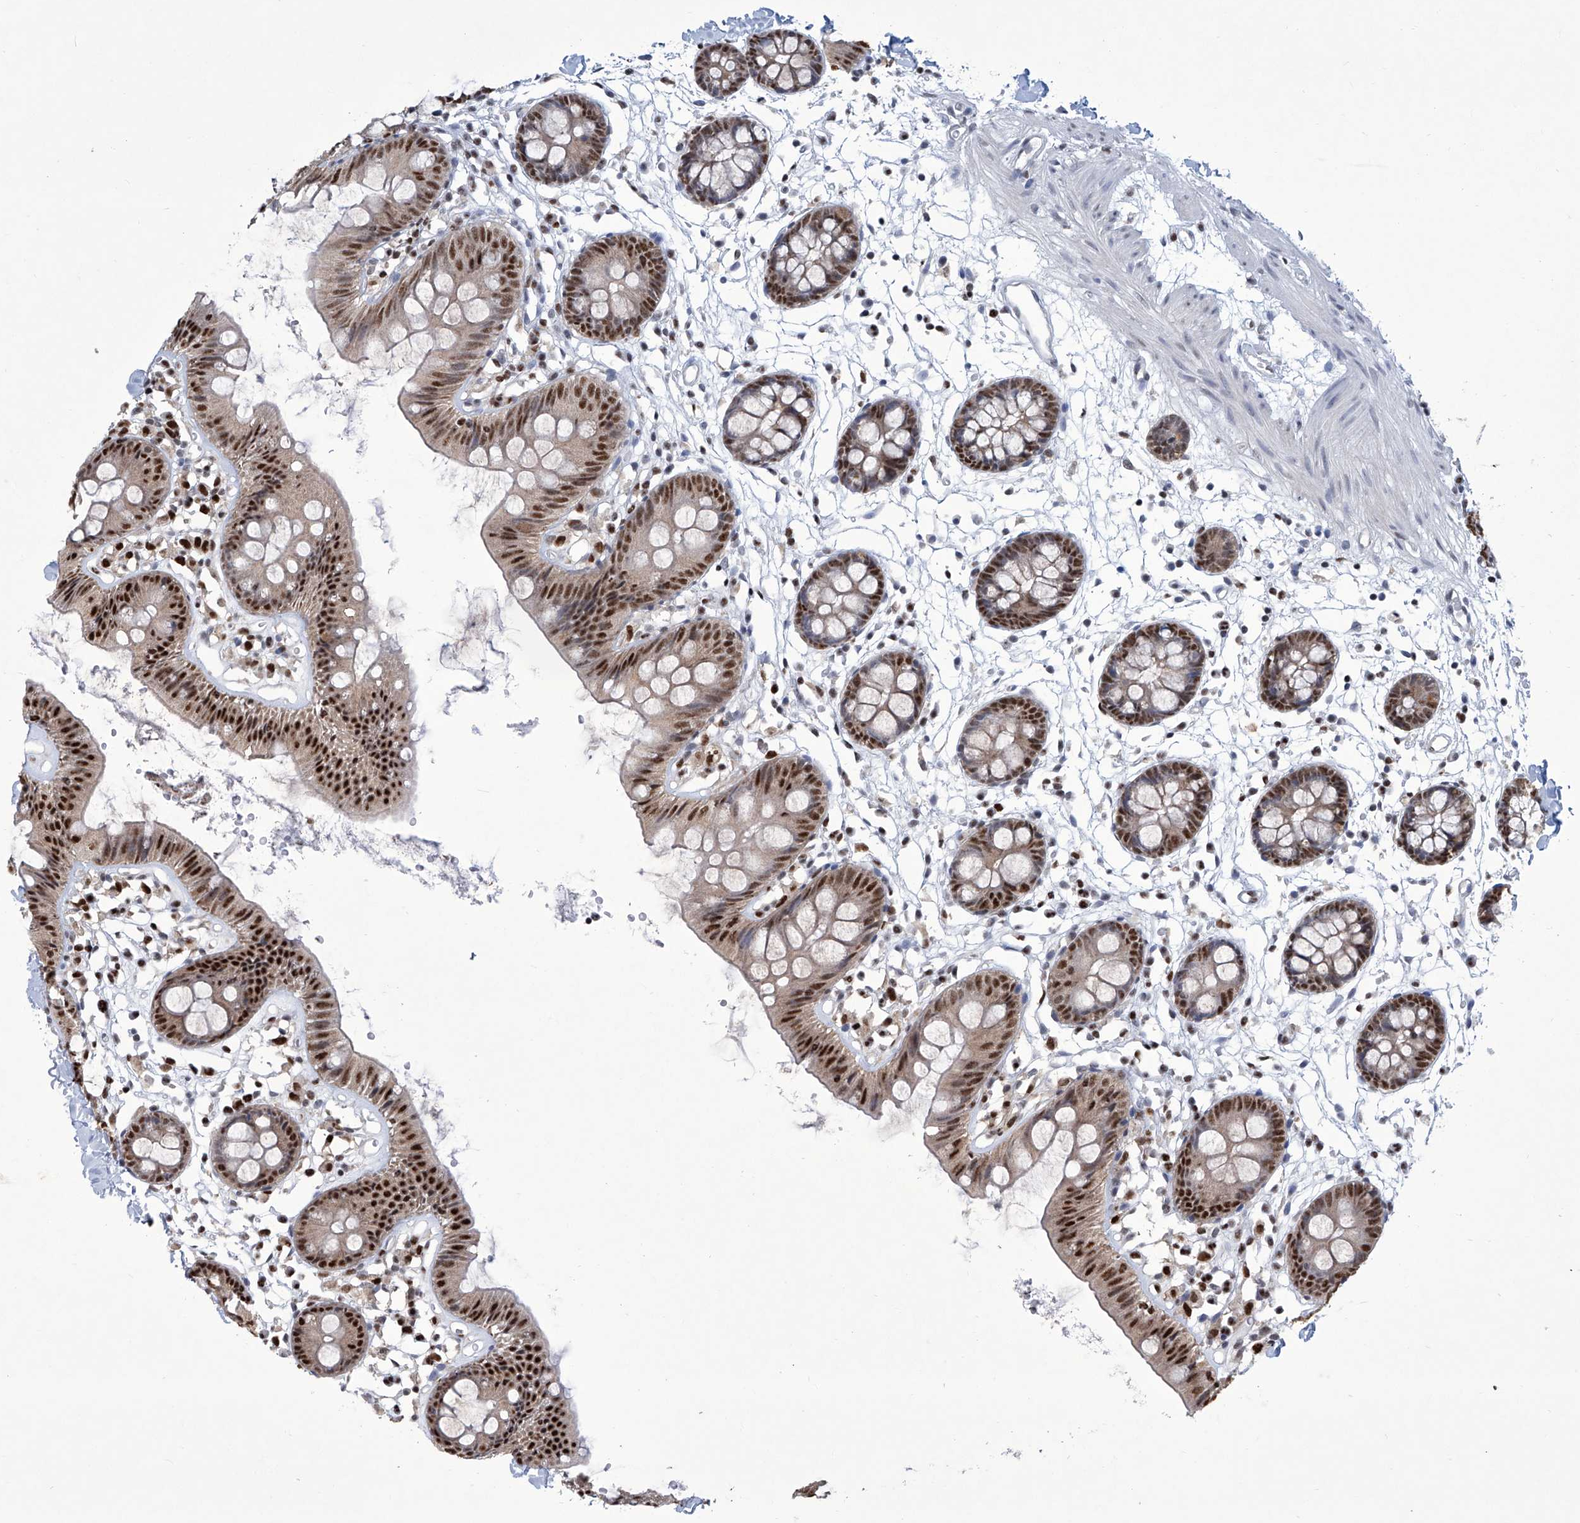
{"staining": {"intensity": "weak", "quantity": ">75%", "location": "nuclear"}, "tissue": "colon", "cell_type": "Endothelial cells", "image_type": "normal", "snomed": [{"axis": "morphology", "description": "Normal tissue, NOS"}, {"axis": "topography", "description": "Colon"}], "caption": "DAB immunohistochemical staining of benign colon reveals weak nuclear protein positivity in approximately >75% of endothelial cells. (Stains: DAB (3,3'-diaminobenzidine) in brown, nuclei in blue, Microscopy: brightfield microscopy at high magnification).", "gene": "SREBF2", "patient": {"sex": "male", "age": 56}}